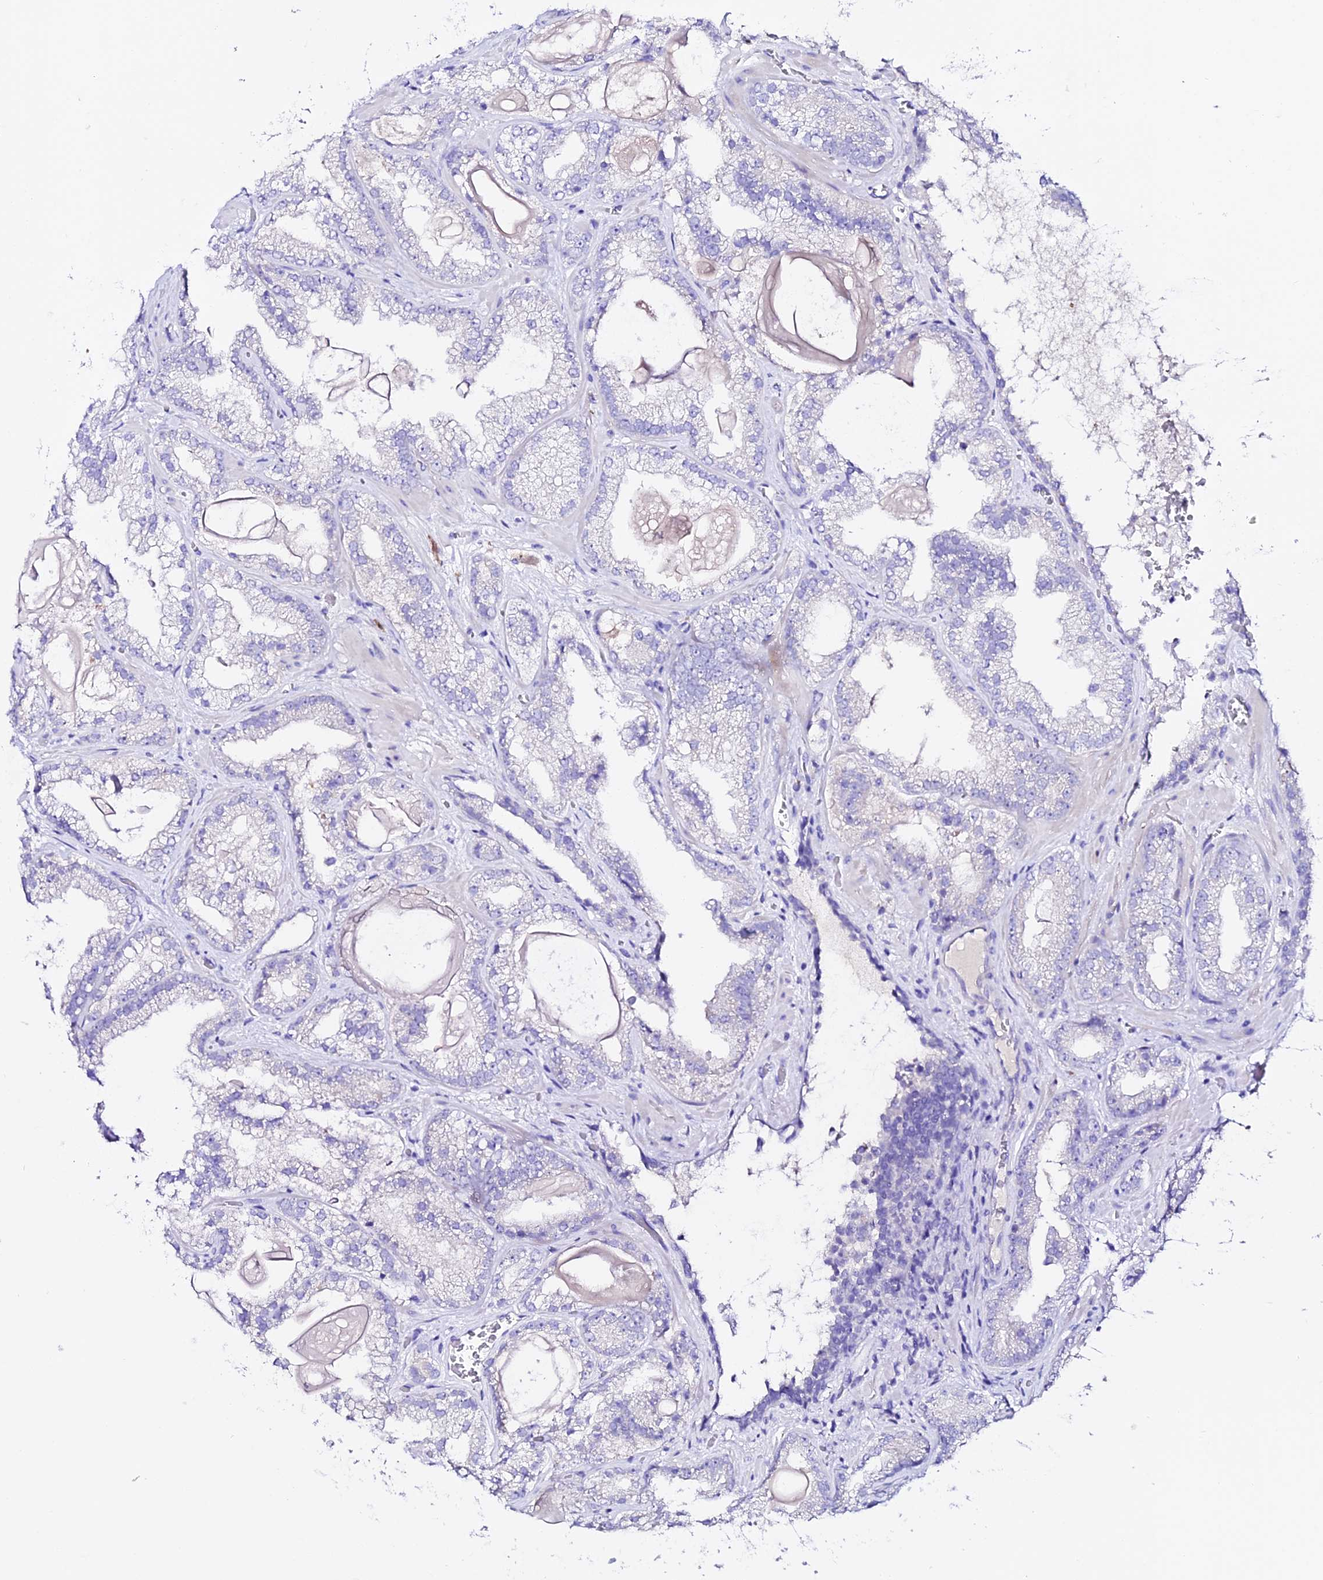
{"staining": {"intensity": "negative", "quantity": "none", "location": "none"}, "tissue": "prostate cancer", "cell_type": "Tumor cells", "image_type": "cancer", "snomed": [{"axis": "morphology", "description": "Adenocarcinoma, Low grade"}, {"axis": "topography", "description": "Prostate"}], "caption": "Human adenocarcinoma (low-grade) (prostate) stained for a protein using immunohistochemistry reveals no expression in tumor cells.", "gene": "TMEM117", "patient": {"sex": "male", "age": 57}}